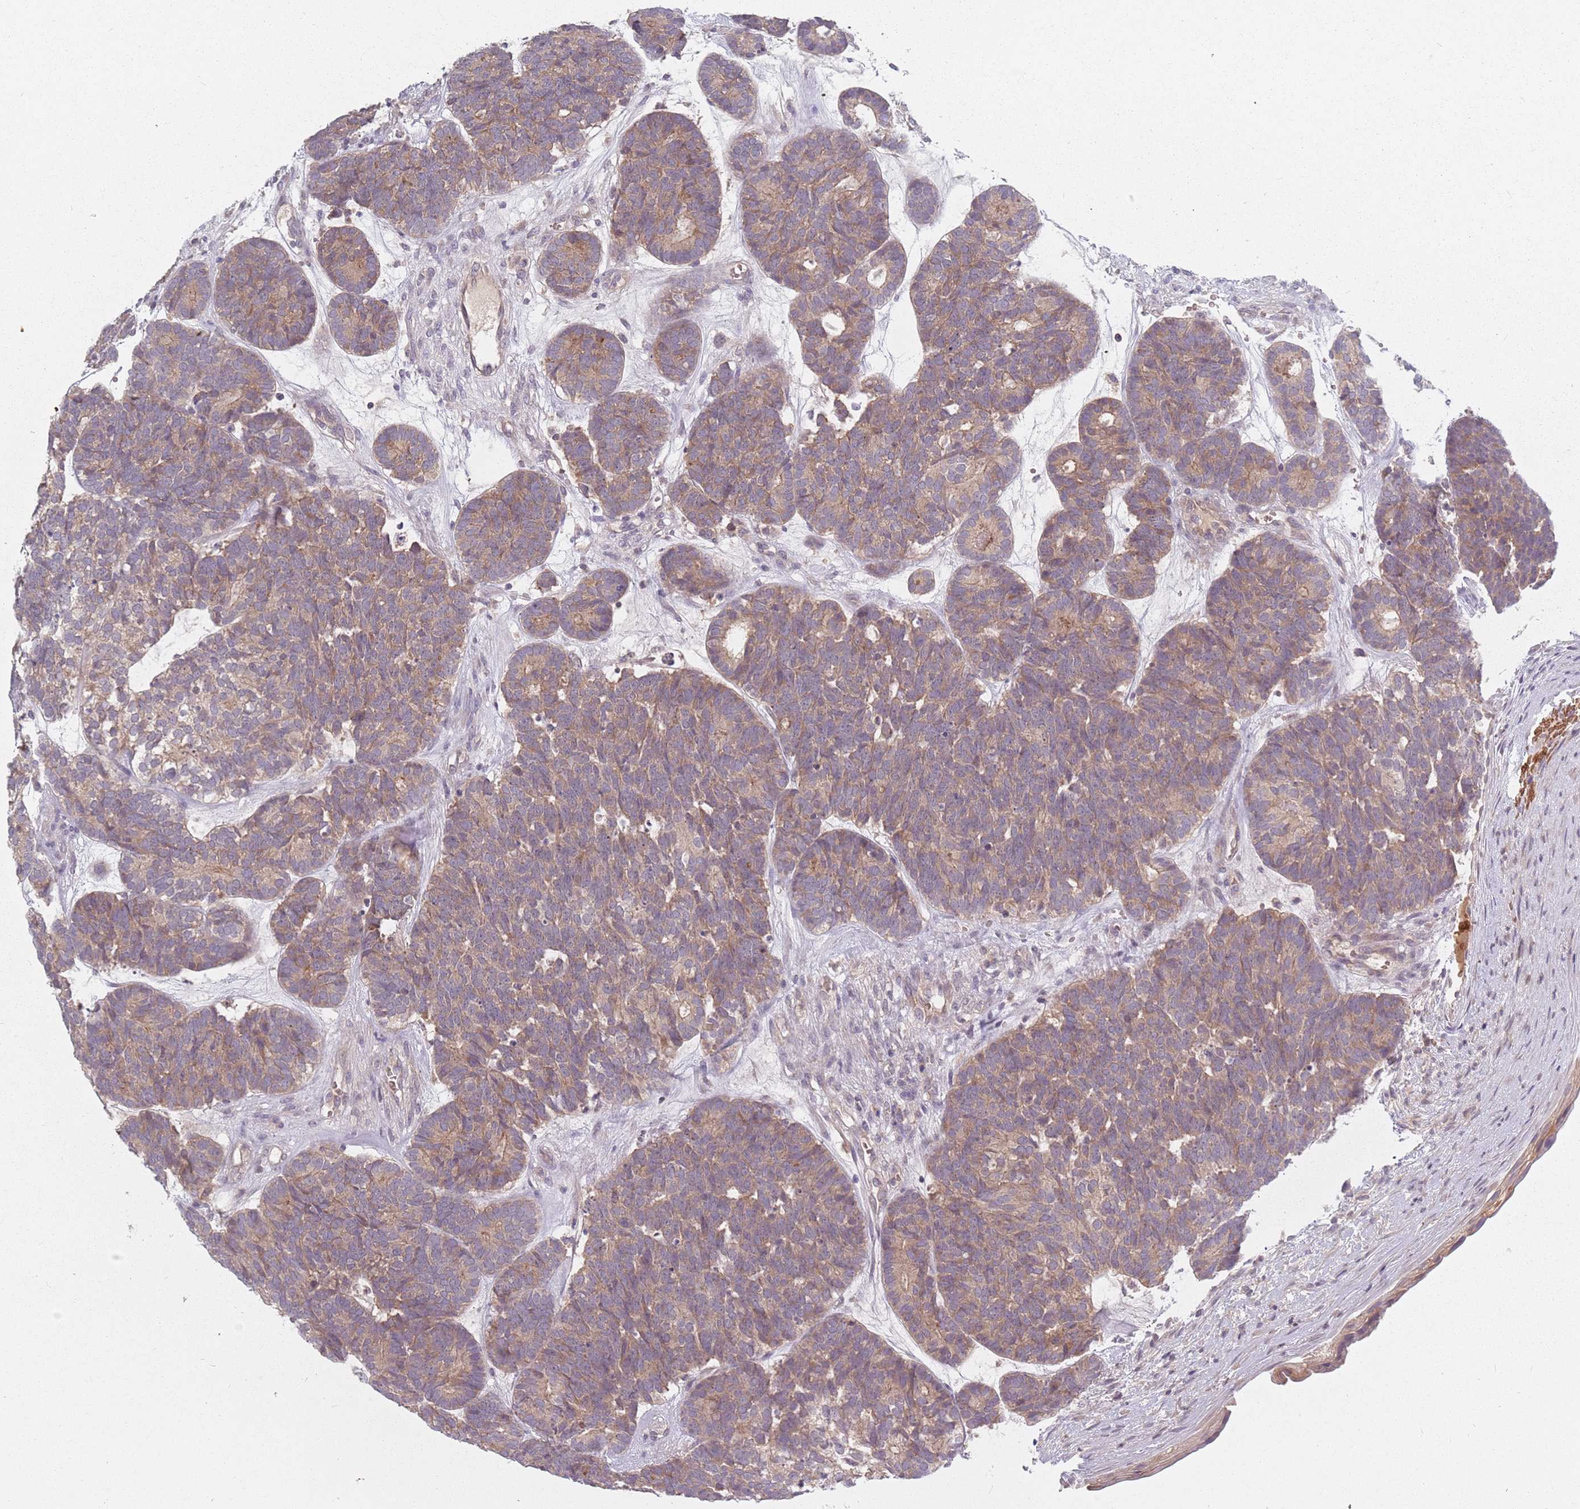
{"staining": {"intensity": "weak", "quantity": ">75%", "location": "cytoplasmic/membranous"}, "tissue": "head and neck cancer", "cell_type": "Tumor cells", "image_type": "cancer", "snomed": [{"axis": "morphology", "description": "Adenocarcinoma, NOS"}, {"axis": "topography", "description": "Head-Neck"}], "caption": "This is a micrograph of immunohistochemistry staining of head and neck cancer (adenocarcinoma), which shows weak expression in the cytoplasmic/membranous of tumor cells.", "gene": "ASB13", "patient": {"sex": "female", "age": 81}}